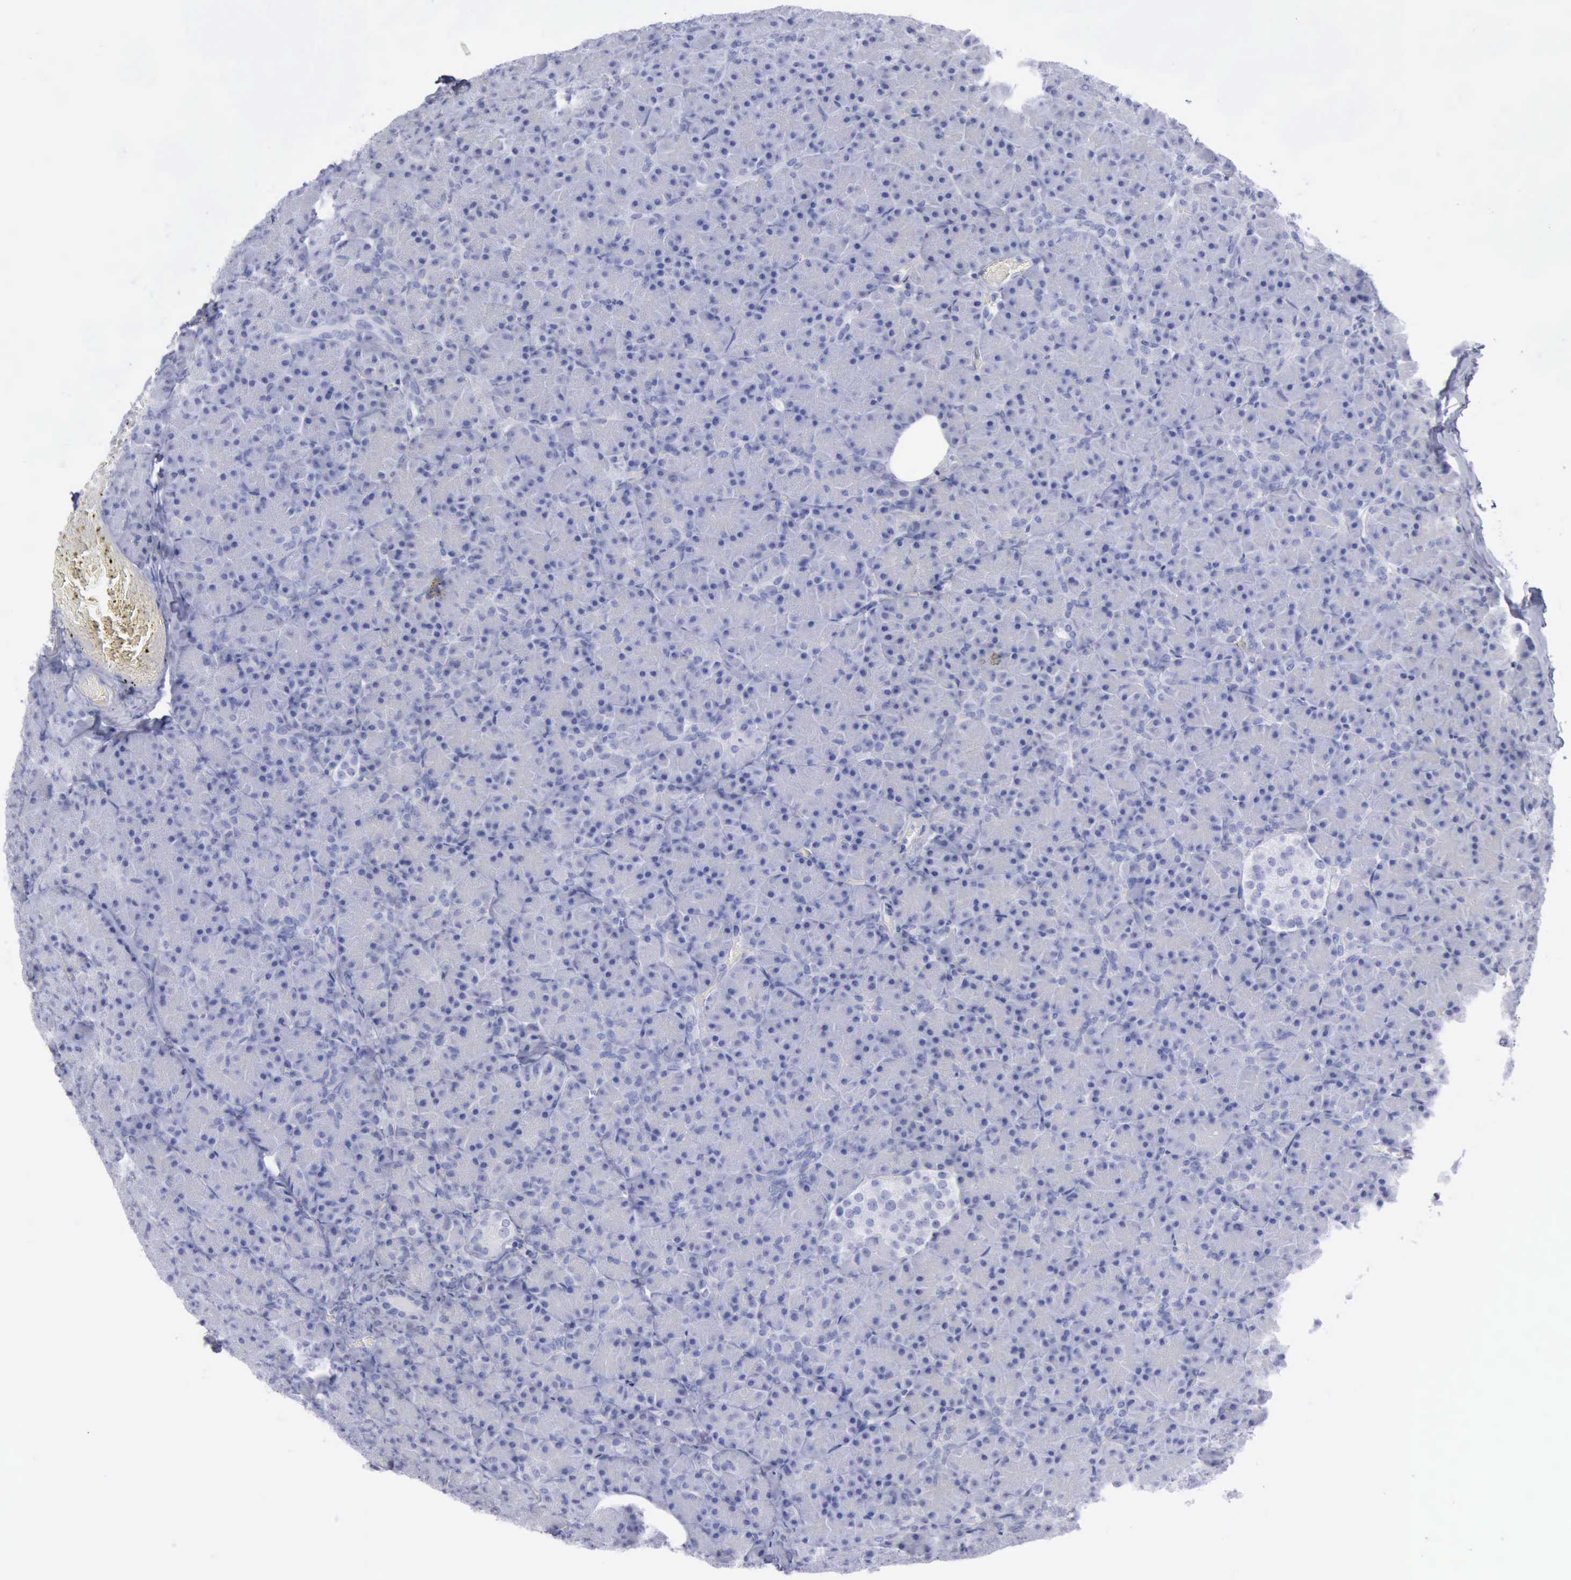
{"staining": {"intensity": "negative", "quantity": "none", "location": "none"}, "tissue": "pancreas", "cell_type": "Exocrine glandular cells", "image_type": "normal", "snomed": [{"axis": "morphology", "description": "Normal tissue, NOS"}, {"axis": "topography", "description": "Pancreas"}], "caption": "Immunohistochemical staining of normal pancreas reveals no significant expression in exocrine glandular cells.", "gene": "KRT13", "patient": {"sex": "female", "age": 43}}